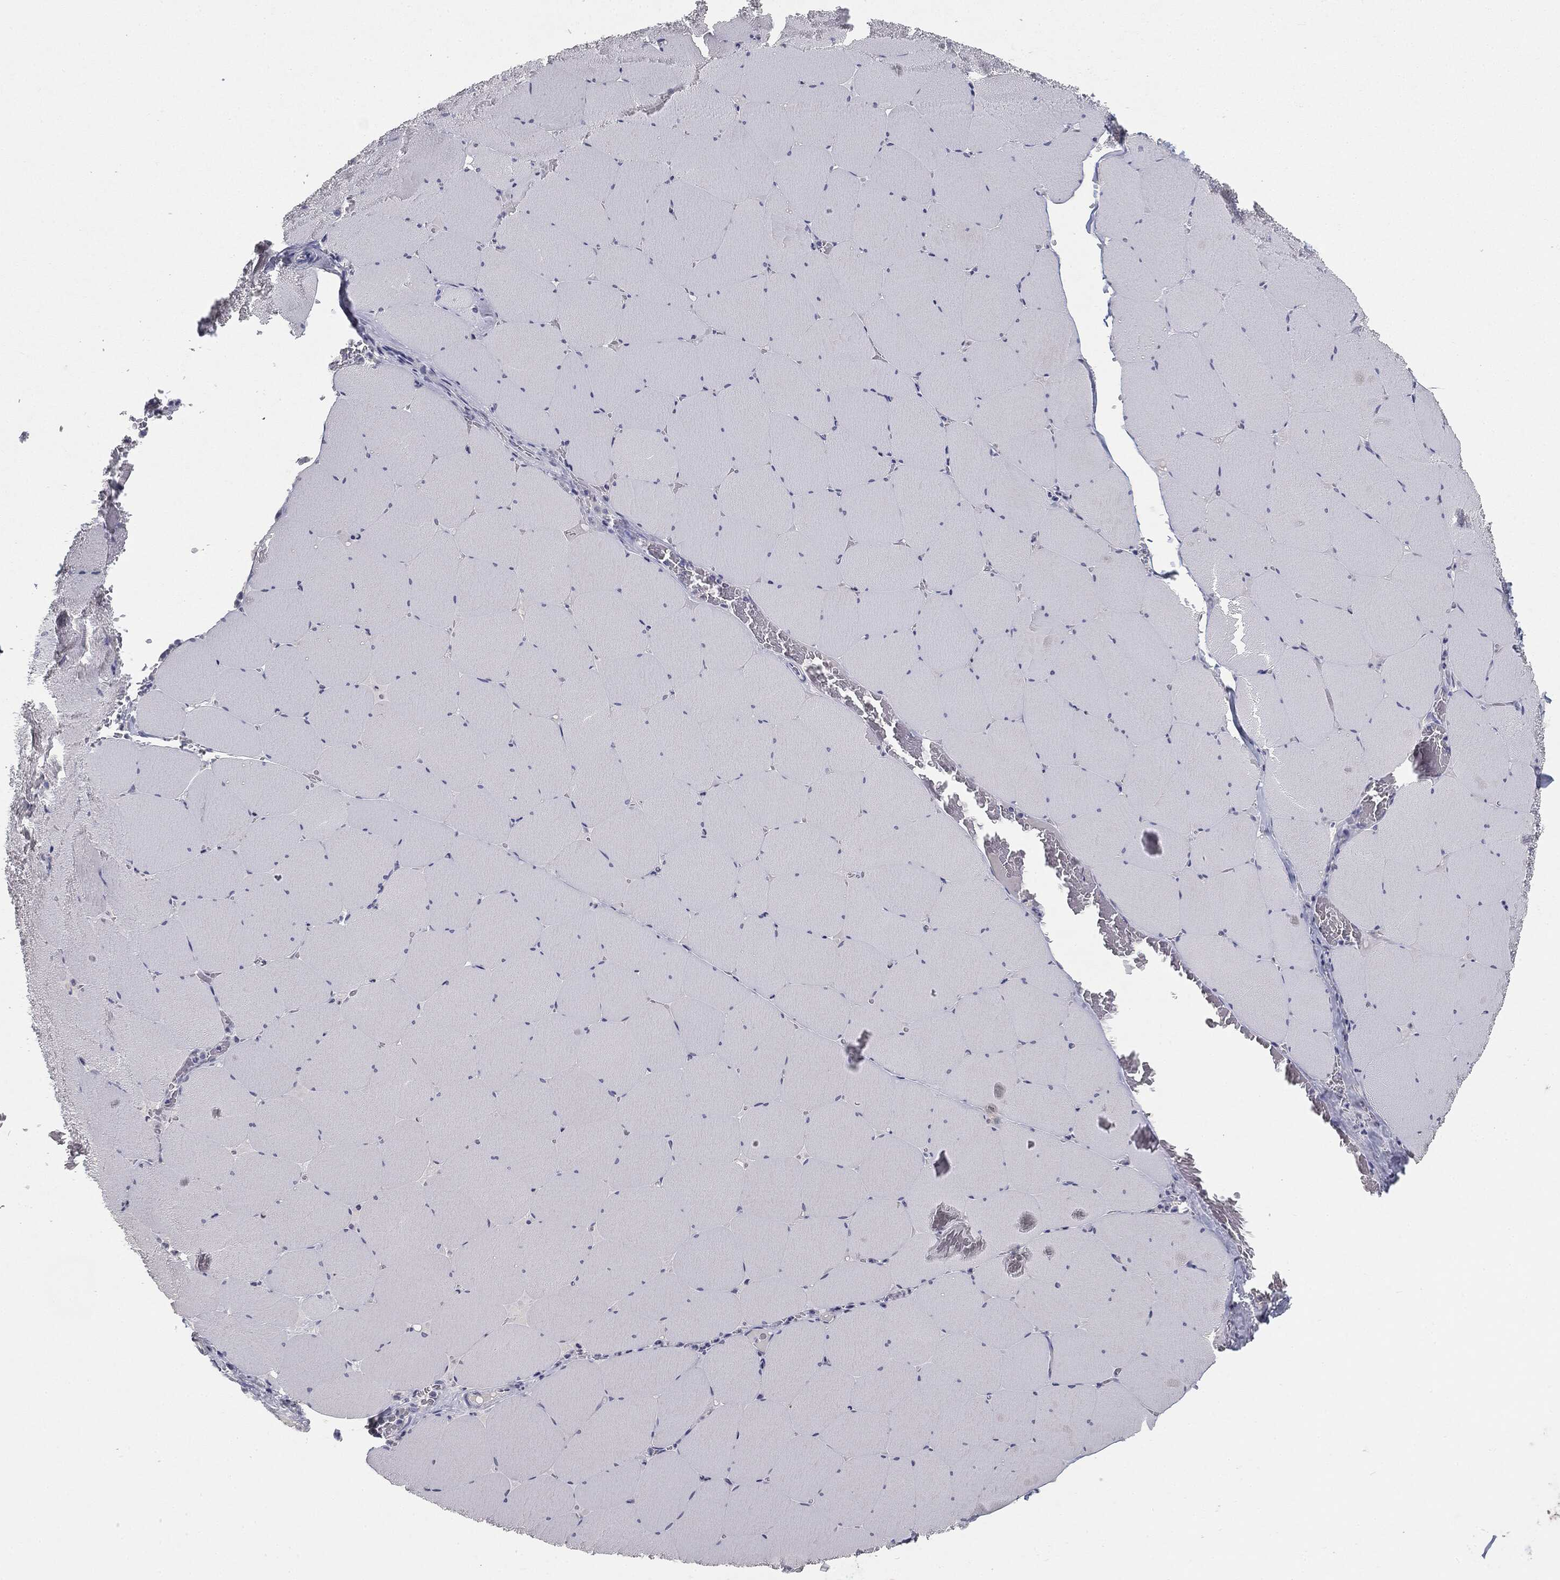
{"staining": {"intensity": "negative", "quantity": "none", "location": "none"}, "tissue": "skeletal muscle", "cell_type": "Myocytes", "image_type": "normal", "snomed": [{"axis": "morphology", "description": "Normal tissue, NOS"}, {"axis": "morphology", "description": "Malignant melanoma, Metastatic site"}, {"axis": "topography", "description": "Skeletal muscle"}], "caption": "Immunohistochemistry (IHC) of unremarkable human skeletal muscle demonstrates no staining in myocytes. (DAB (3,3'-diaminobenzidine) immunohistochemistry (IHC) visualized using brightfield microscopy, high magnification).", "gene": "MUC1", "patient": {"sex": "male", "age": 50}}